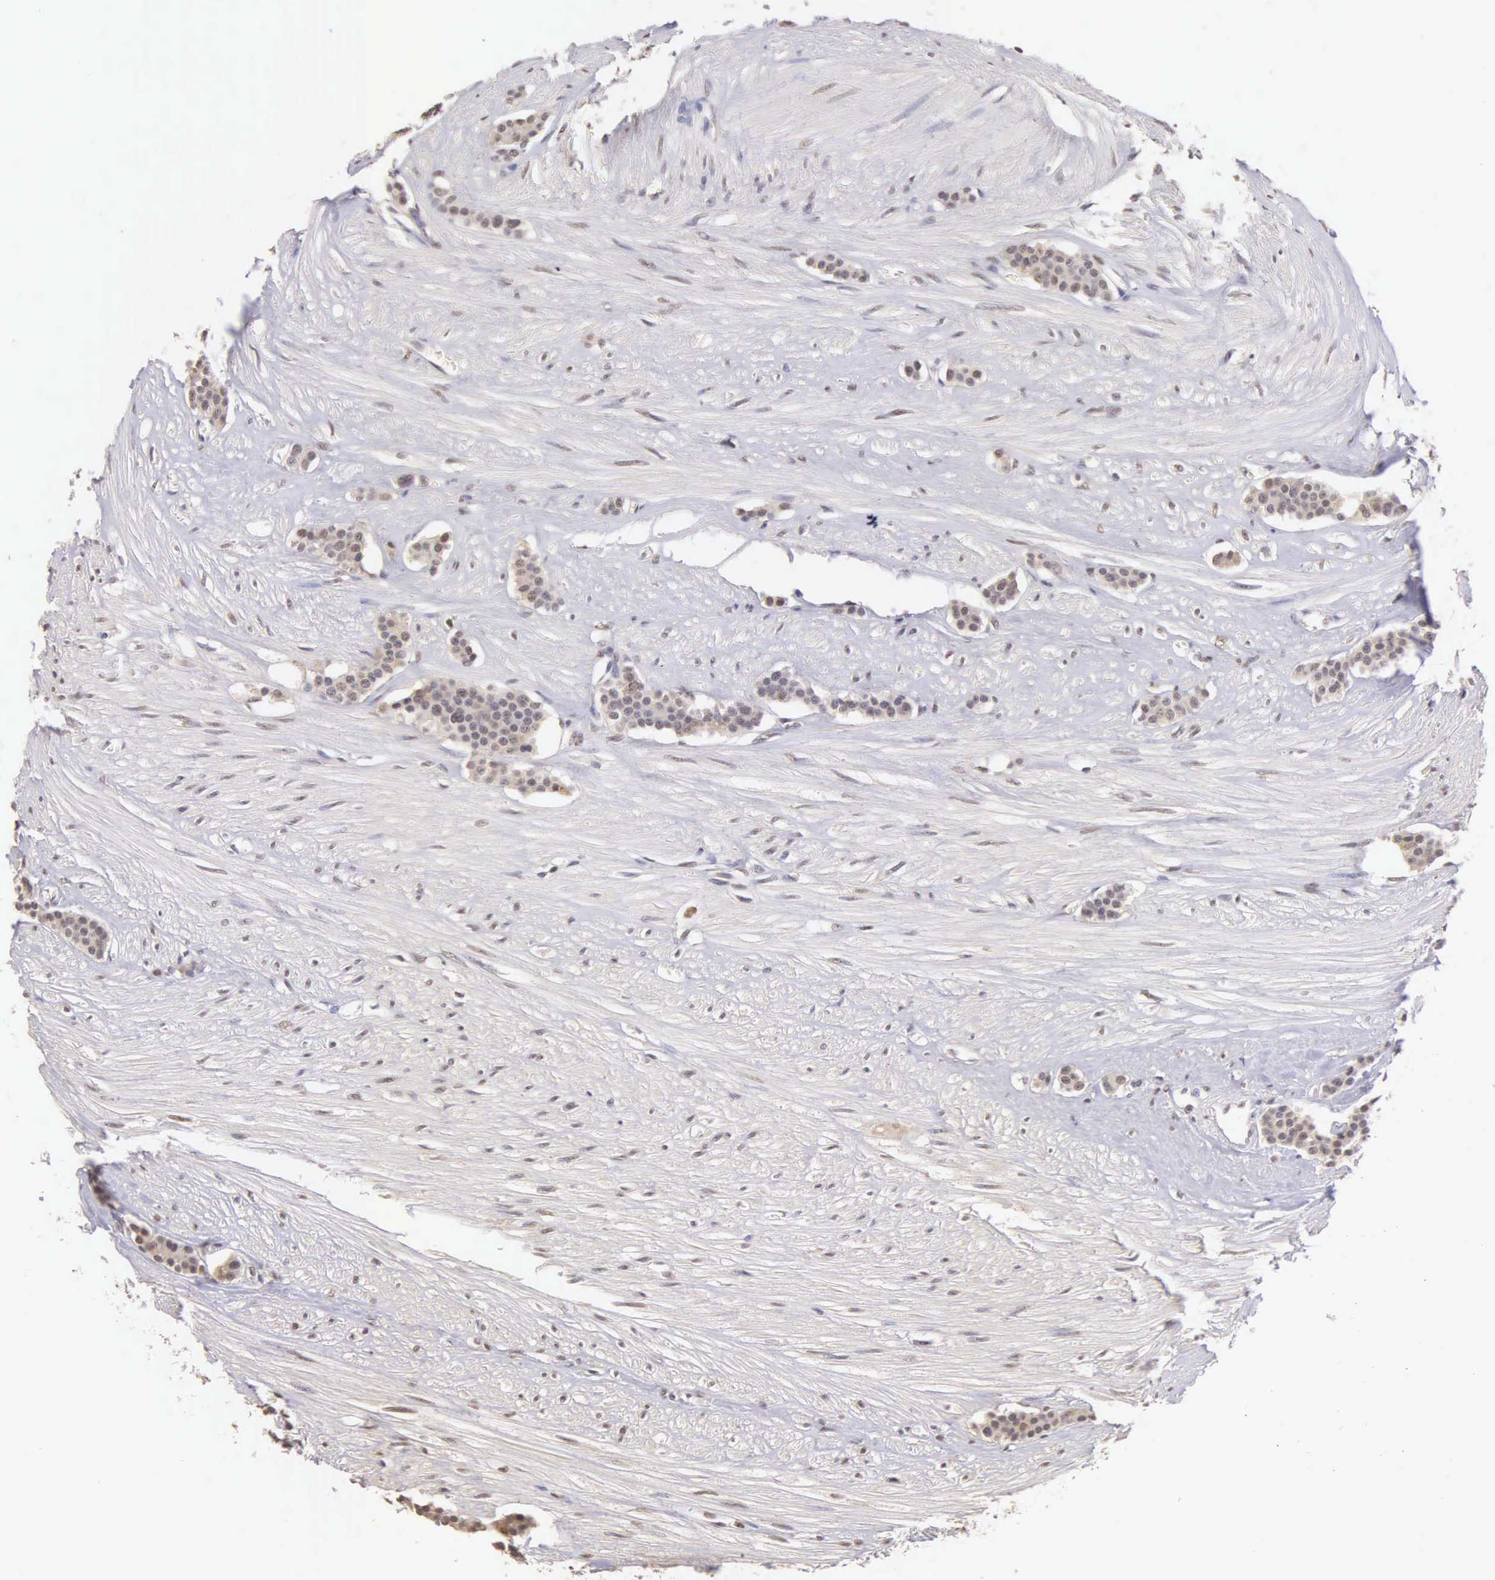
{"staining": {"intensity": "weak", "quantity": "<25%", "location": "cytoplasmic/membranous,nuclear"}, "tissue": "carcinoid", "cell_type": "Tumor cells", "image_type": "cancer", "snomed": [{"axis": "morphology", "description": "Carcinoid, malignant, NOS"}, {"axis": "topography", "description": "Small intestine"}], "caption": "Tumor cells show no significant positivity in malignant carcinoid.", "gene": "MKI67", "patient": {"sex": "male", "age": 60}}